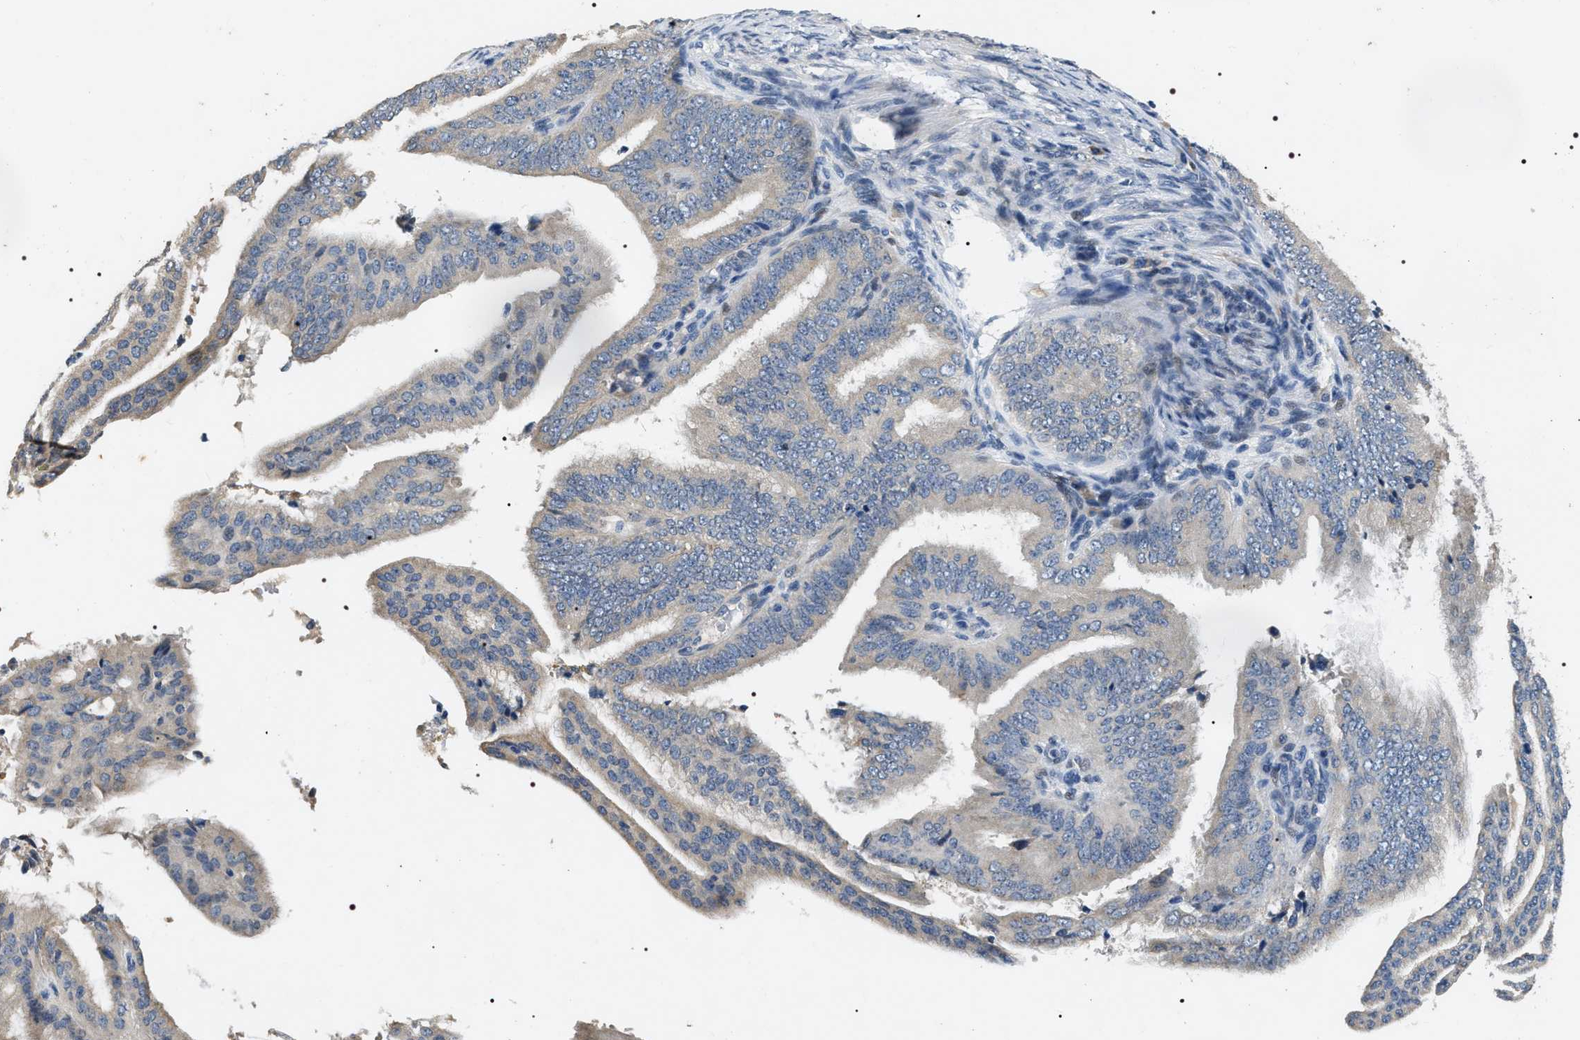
{"staining": {"intensity": "negative", "quantity": "none", "location": "none"}, "tissue": "endometrial cancer", "cell_type": "Tumor cells", "image_type": "cancer", "snomed": [{"axis": "morphology", "description": "Adenocarcinoma, NOS"}, {"axis": "topography", "description": "Endometrium"}], "caption": "Immunohistochemistry (IHC) micrograph of neoplastic tissue: human endometrial cancer (adenocarcinoma) stained with DAB shows no significant protein staining in tumor cells. The staining was performed using DAB to visualize the protein expression in brown, while the nuclei were stained in blue with hematoxylin (Magnification: 20x).", "gene": "IFT81", "patient": {"sex": "female", "age": 58}}